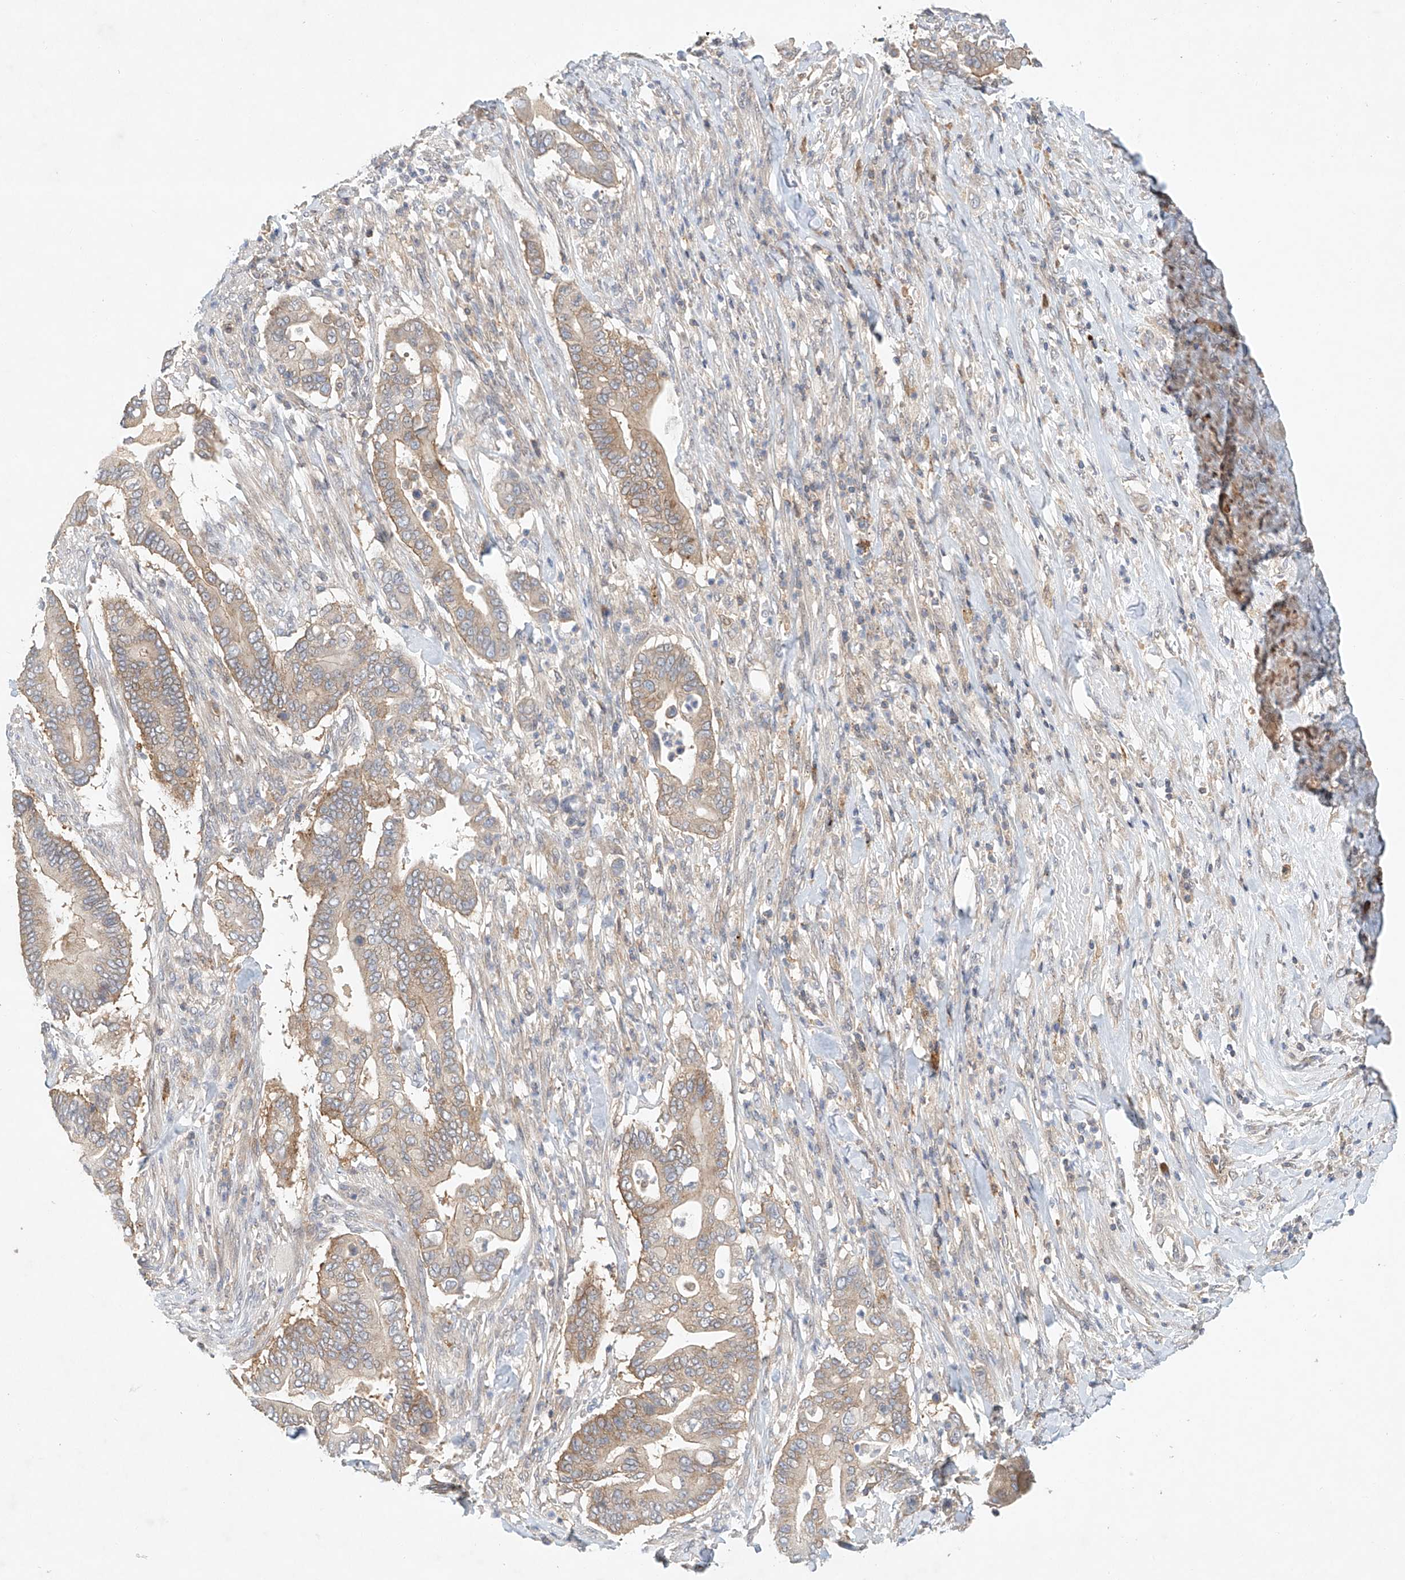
{"staining": {"intensity": "weak", "quantity": "25%-75%", "location": "cytoplasmic/membranous"}, "tissue": "pancreatic cancer", "cell_type": "Tumor cells", "image_type": "cancer", "snomed": [{"axis": "morphology", "description": "Adenocarcinoma, NOS"}, {"axis": "topography", "description": "Pancreas"}], "caption": "Immunohistochemical staining of adenocarcinoma (pancreatic) shows weak cytoplasmic/membranous protein expression in about 25%-75% of tumor cells. (DAB IHC, brown staining for protein, blue staining for nuclei).", "gene": "CARMIL1", "patient": {"sex": "male", "age": 68}}